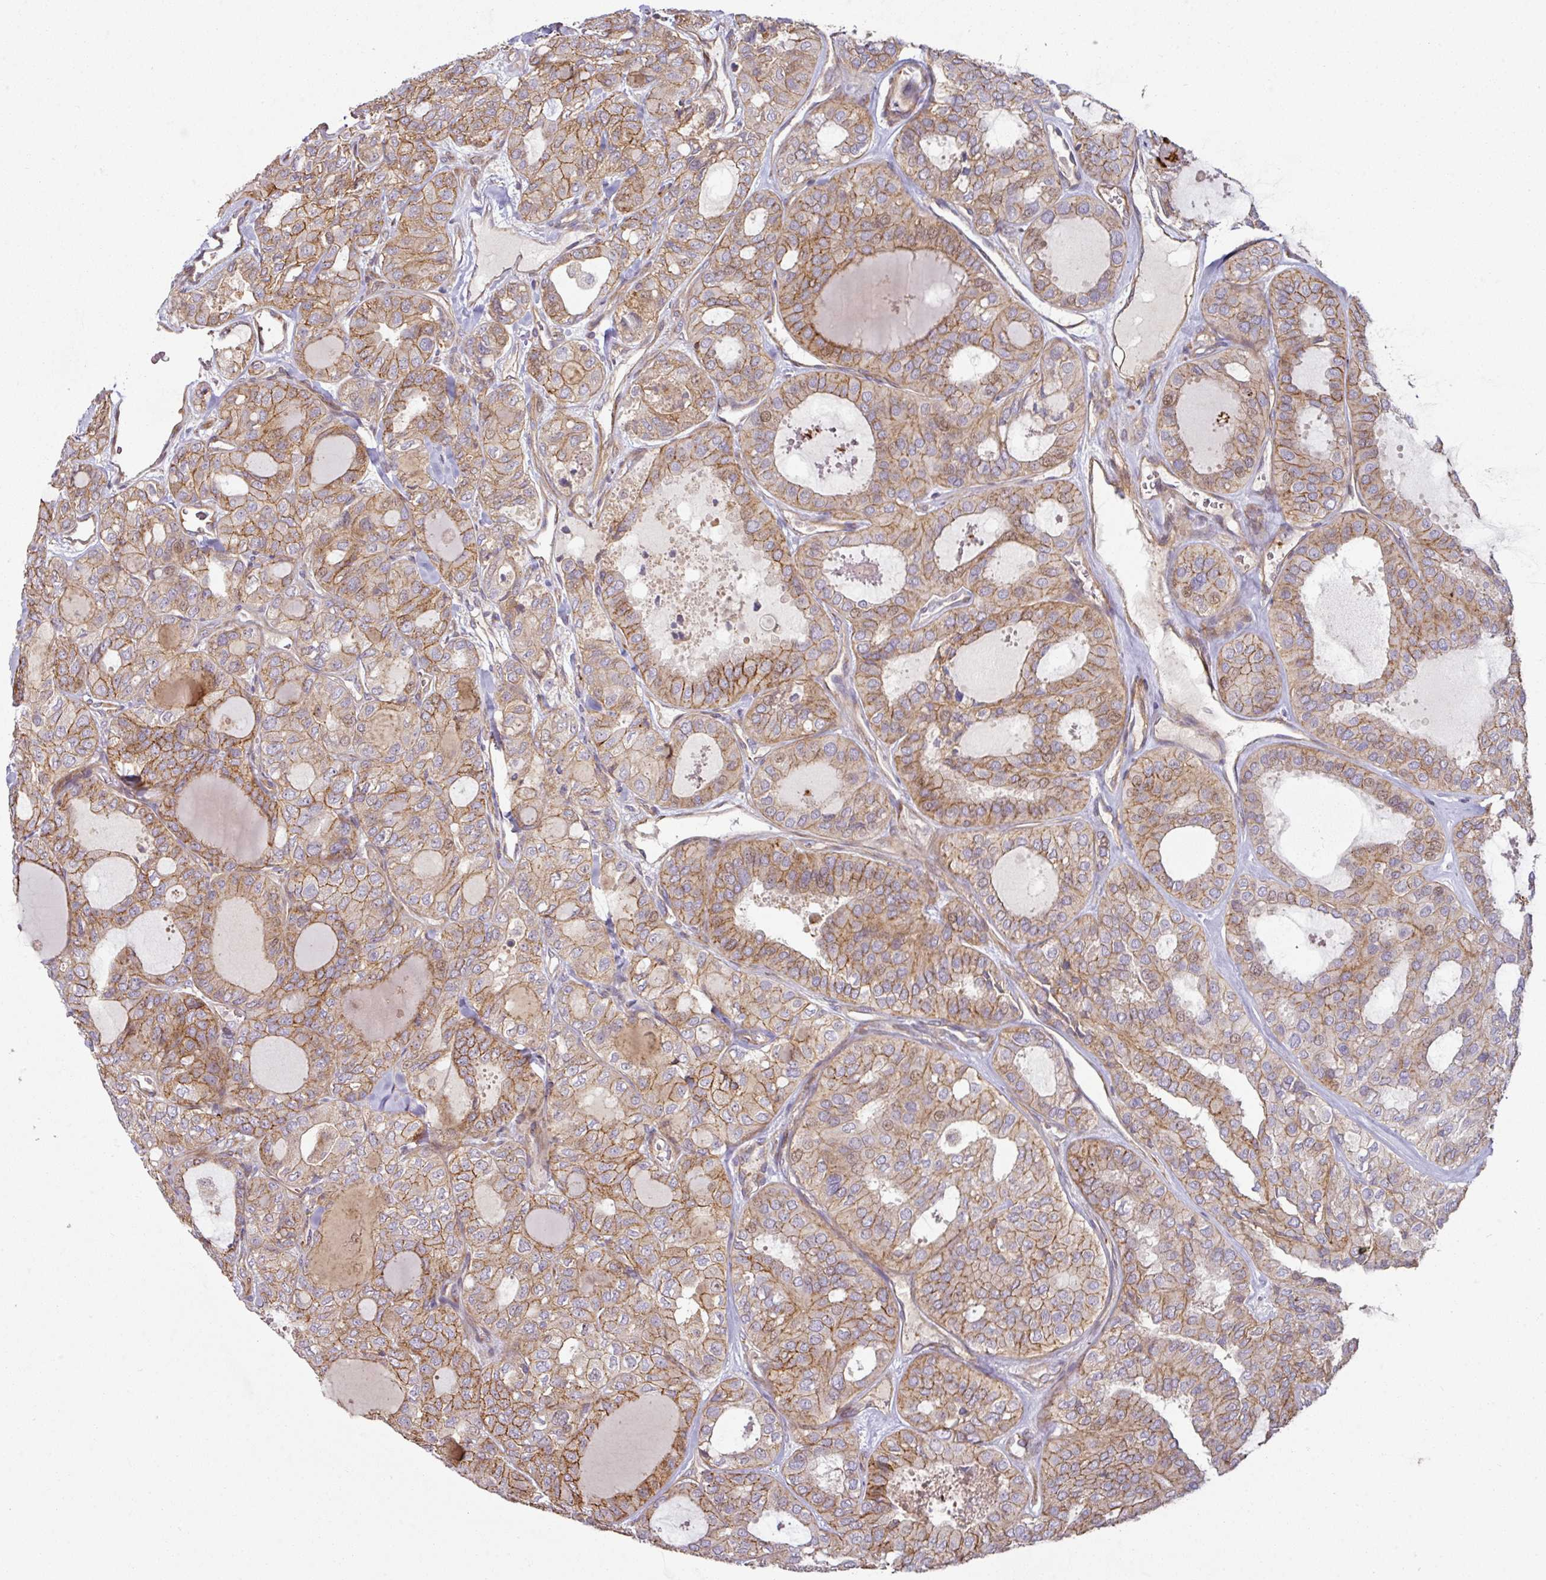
{"staining": {"intensity": "moderate", "quantity": ">75%", "location": "cytoplasmic/membranous"}, "tissue": "thyroid cancer", "cell_type": "Tumor cells", "image_type": "cancer", "snomed": [{"axis": "morphology", "description": "Follicular adenoma carcinoma, NOS"}, {"axis": "topography", "description": "Thyroid gland"}], "caption": "A photomicrograph of follicular adenoma carcinoma (thyroid) stained for a protein demonstrates moderate cytoplasmic/membranous brown staining in tumor cells.", "gene": "CASP2", "patient": {"sex": "male", "age": 75}}